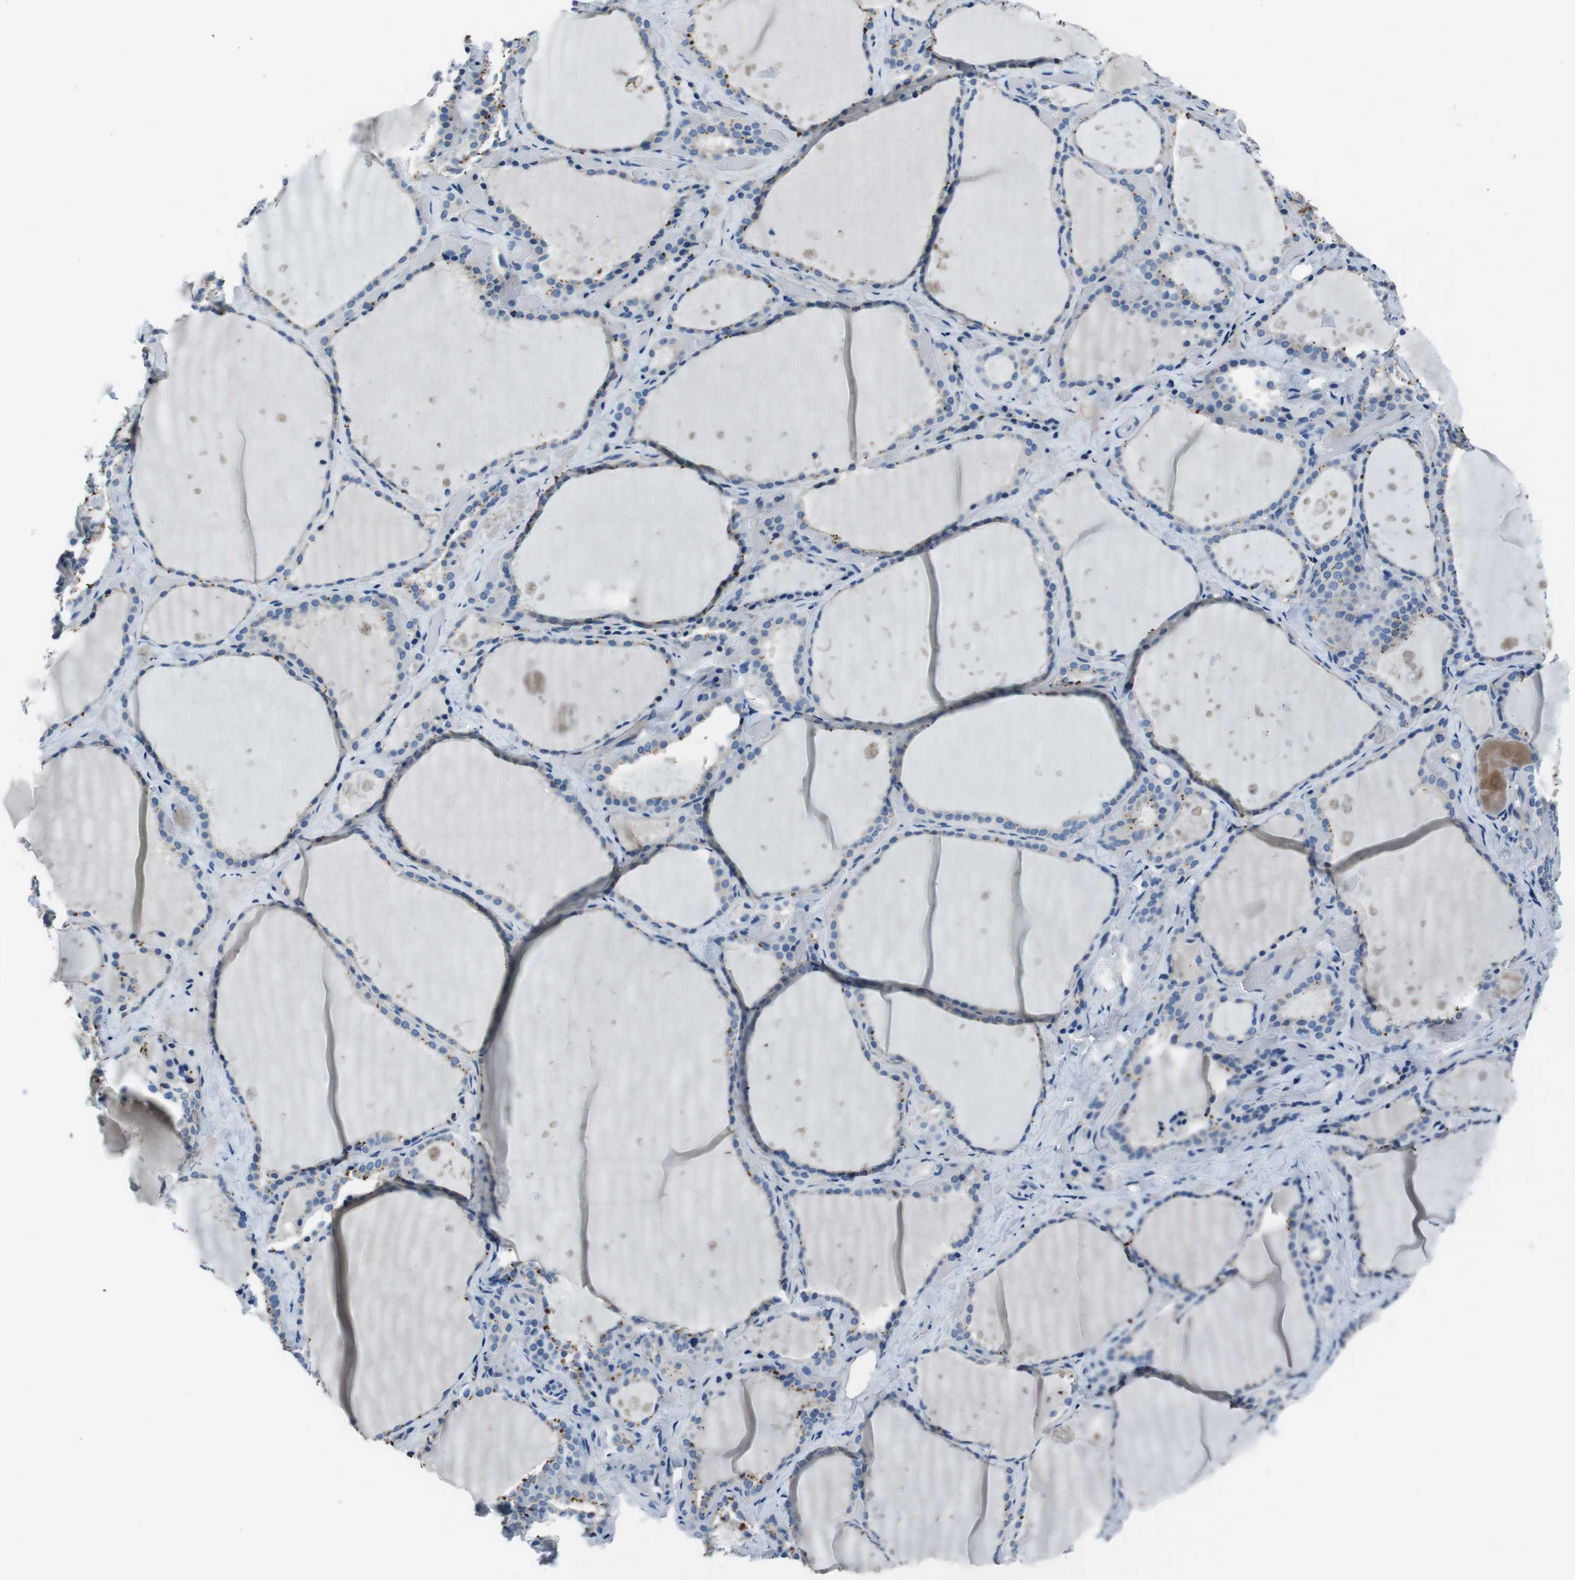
{"staining": {"intensity": "moderate", "quantity": "25%-75%", "location": "cytoplasmic/membranous"}, "tissue": "thyroid gland", "cell_type": "Glandular cells", "image_type": "normal", "snomed": [{"axis": "morphology", "description": "Normal tissue, NOS"}, {"axis": "topography", "description": "Thyroid gland"}], "caption": "About 25%-75% of glandular cells in unremarkable human thyroid gland show moderate cytoplasmic/membranous protein staining as visualized by brown immunohistochemical staining.", "gene": "TULP3", "patient": {"sex": "female", "age": 44}}